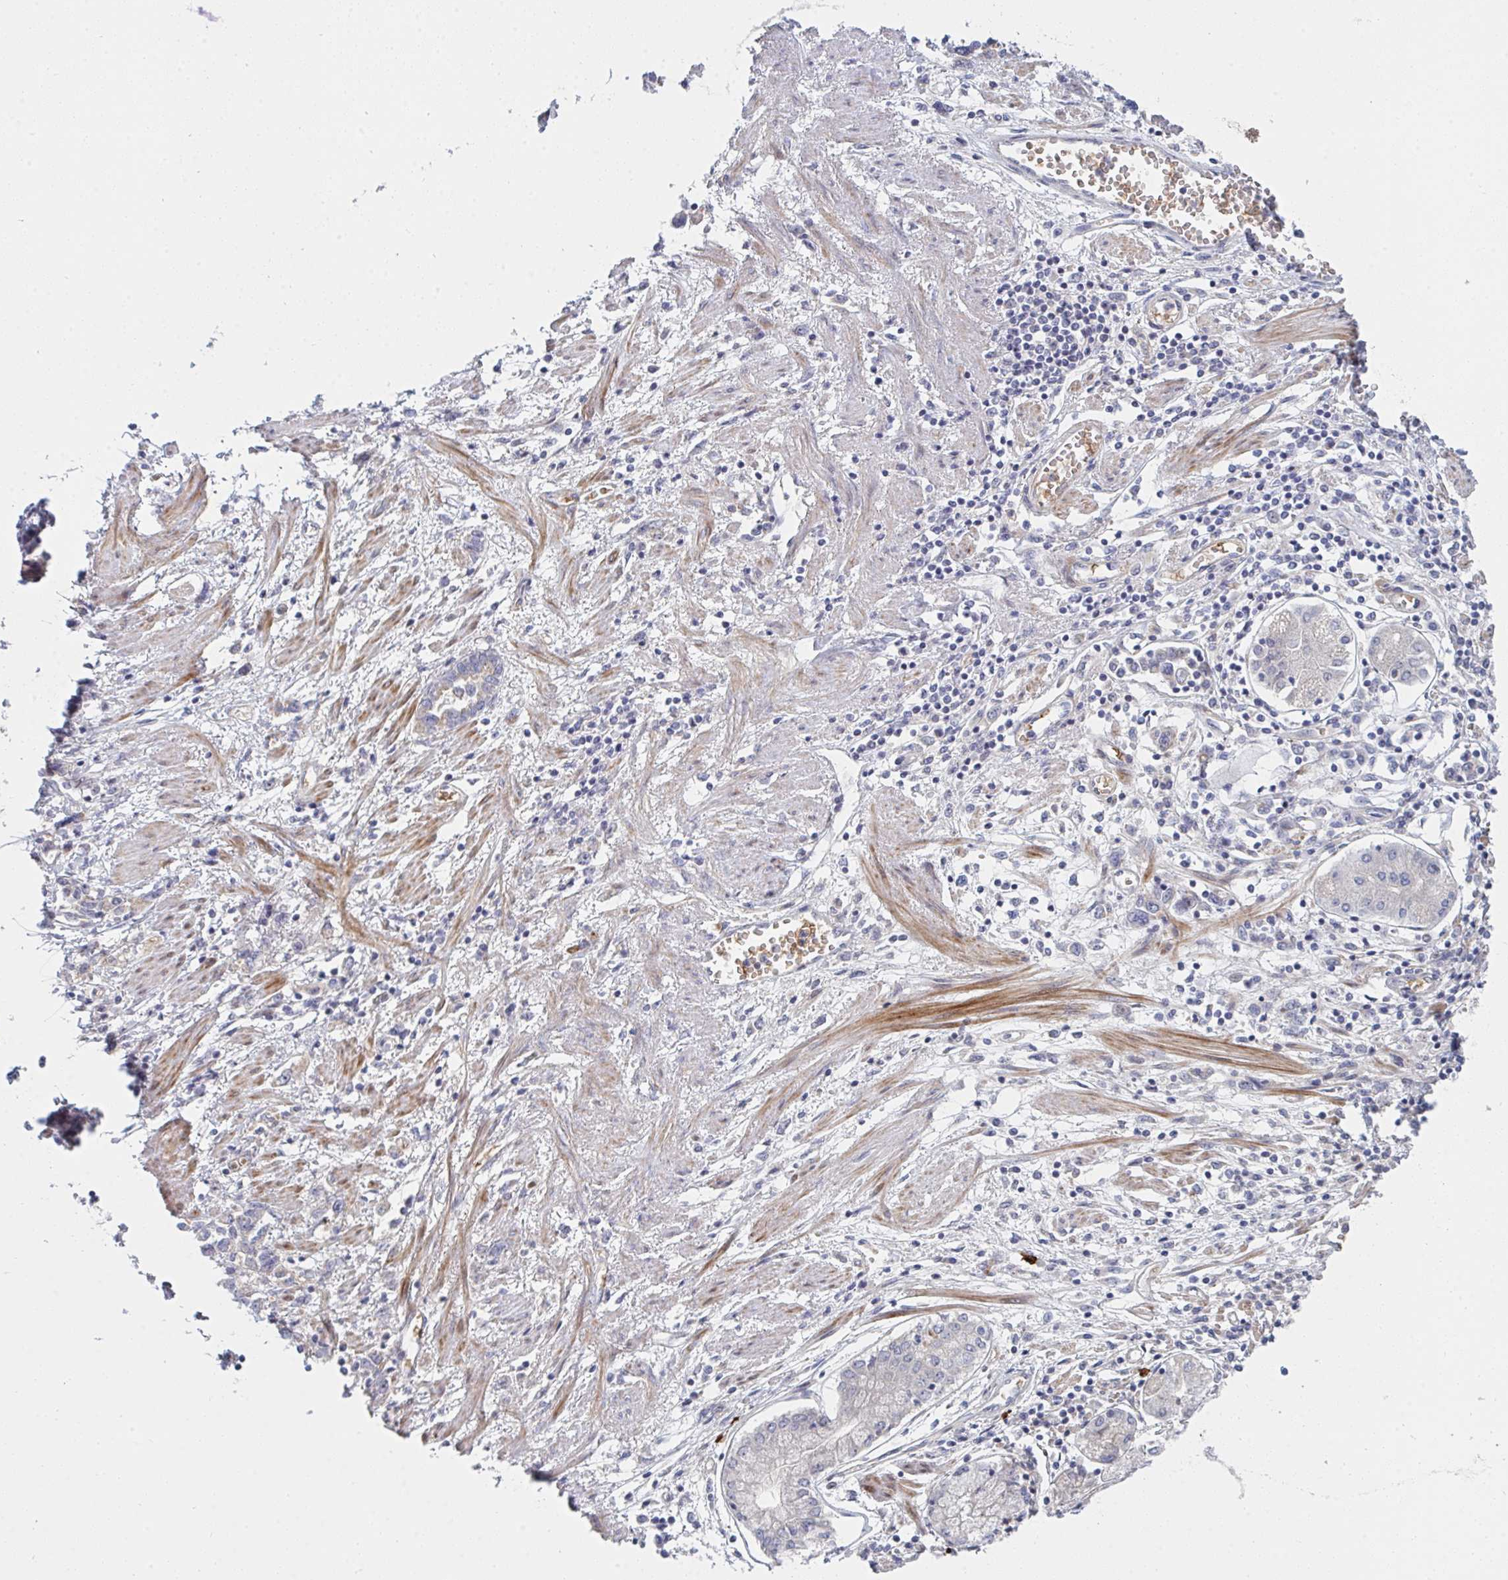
{"staining": {"intensity": "weak", "quantity": "<25%", "location": "cytoplasmic/membranous"}, "tissue": "stomach cancer", "cell_type": "Tumor cells", "image_type": "cancer", "snomed": [{"axis": "morphology", "description": "Adenocarcinoma, NOS"}, {"axis": "topography", "description": "Stomach"}], "caption": "Stomach cancer (adenocarcinoma) was stained to show a protein in brown. There is no significant staining in tumor cells.", "gene": "TNFSF4", "patient": {"sex": "female", "age": 76}}